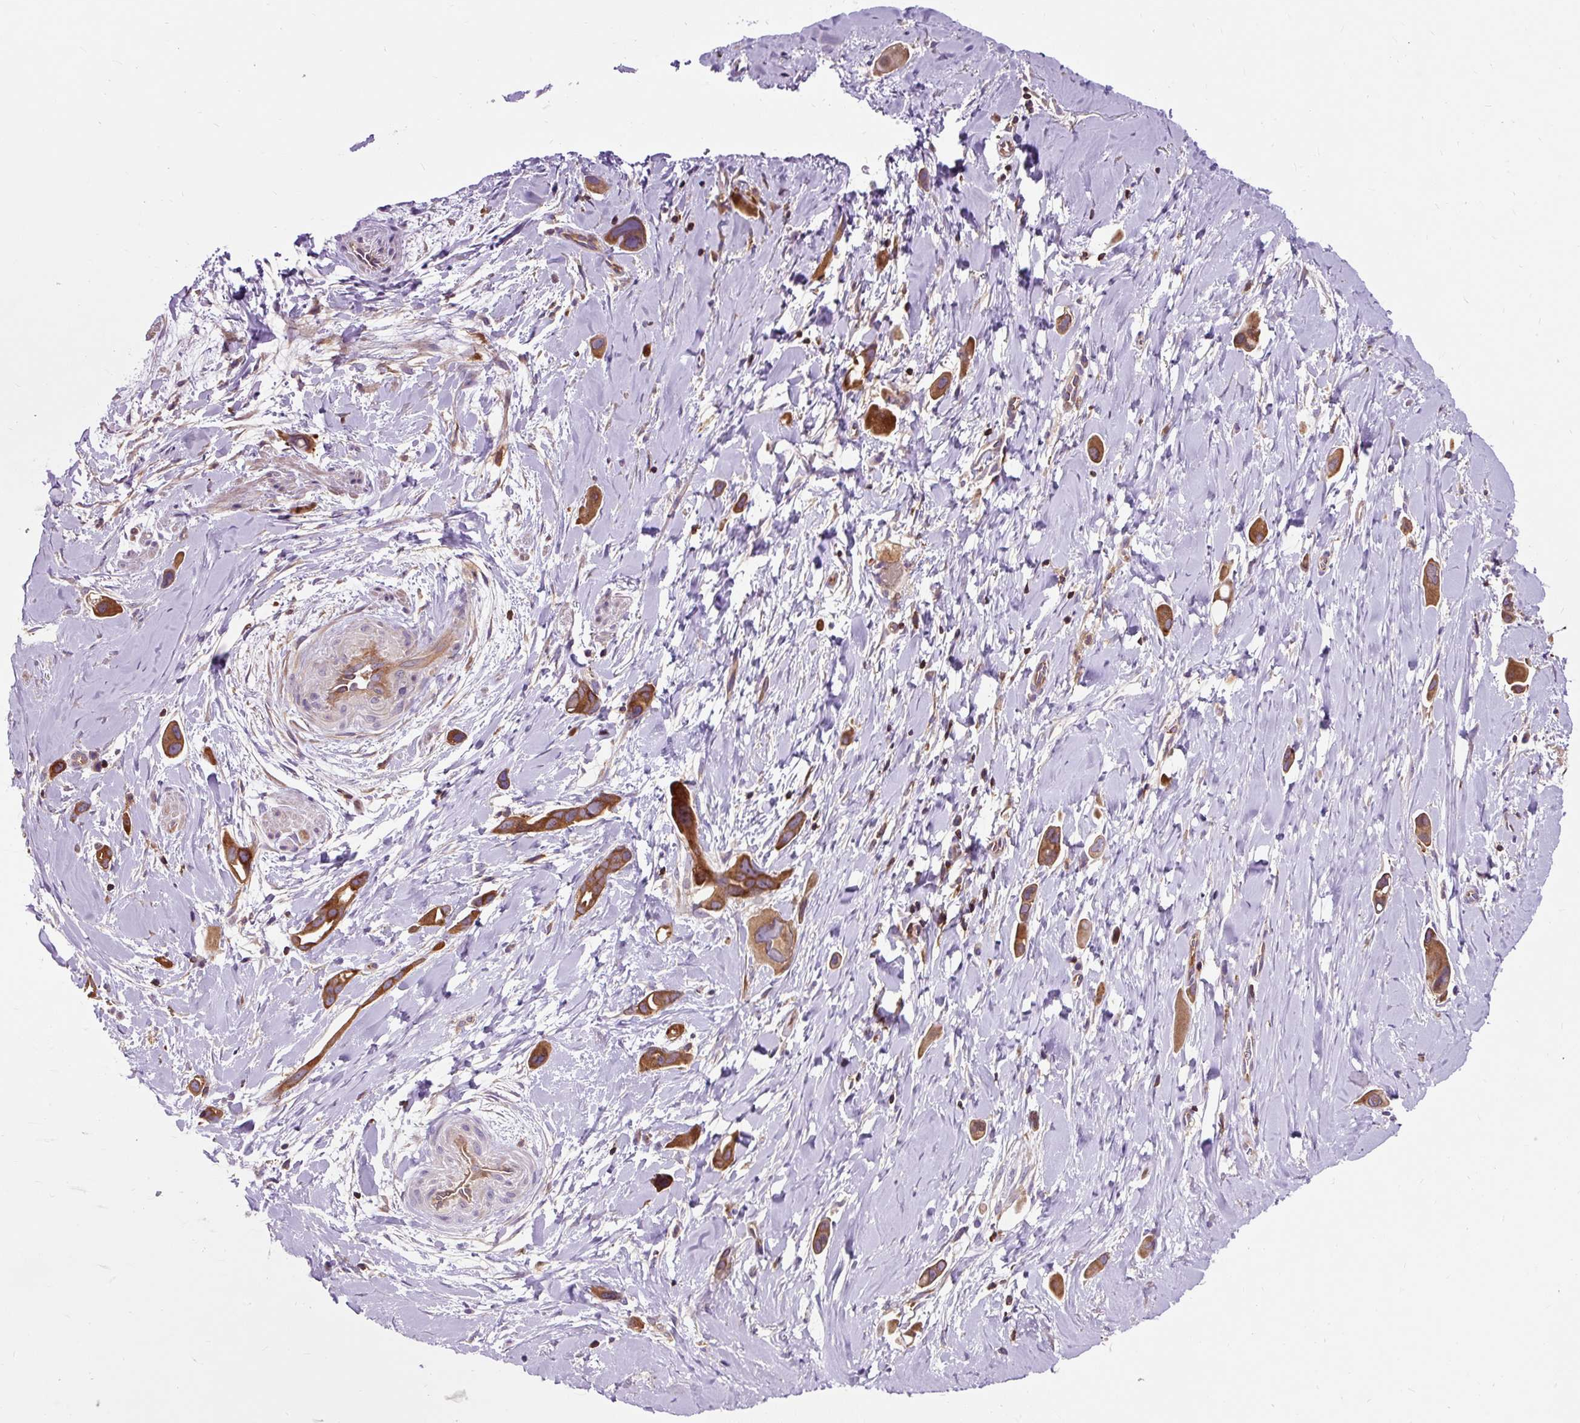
{"staining": {"intensity": "moderate", "quantity": ">75%", "location": "cytoplasmic/membranous"}, "tissue": "lung cancer", "cell_type": "Tumor cells", "image_type": "cancer", "snomed": [{"axis": "morphology", "description": "Adenocarcinoma, NOS"}, {"axis": "topography", "description": "Lung"}], "caption": "Immunohistochemical staining of lung cancer reveals medium levels of moderate cytoplasmic/membranous protein staining in approximately >75% of tumor cells.", "gene": "CISD3", "patient": {"sex": "male", "age": 76}}